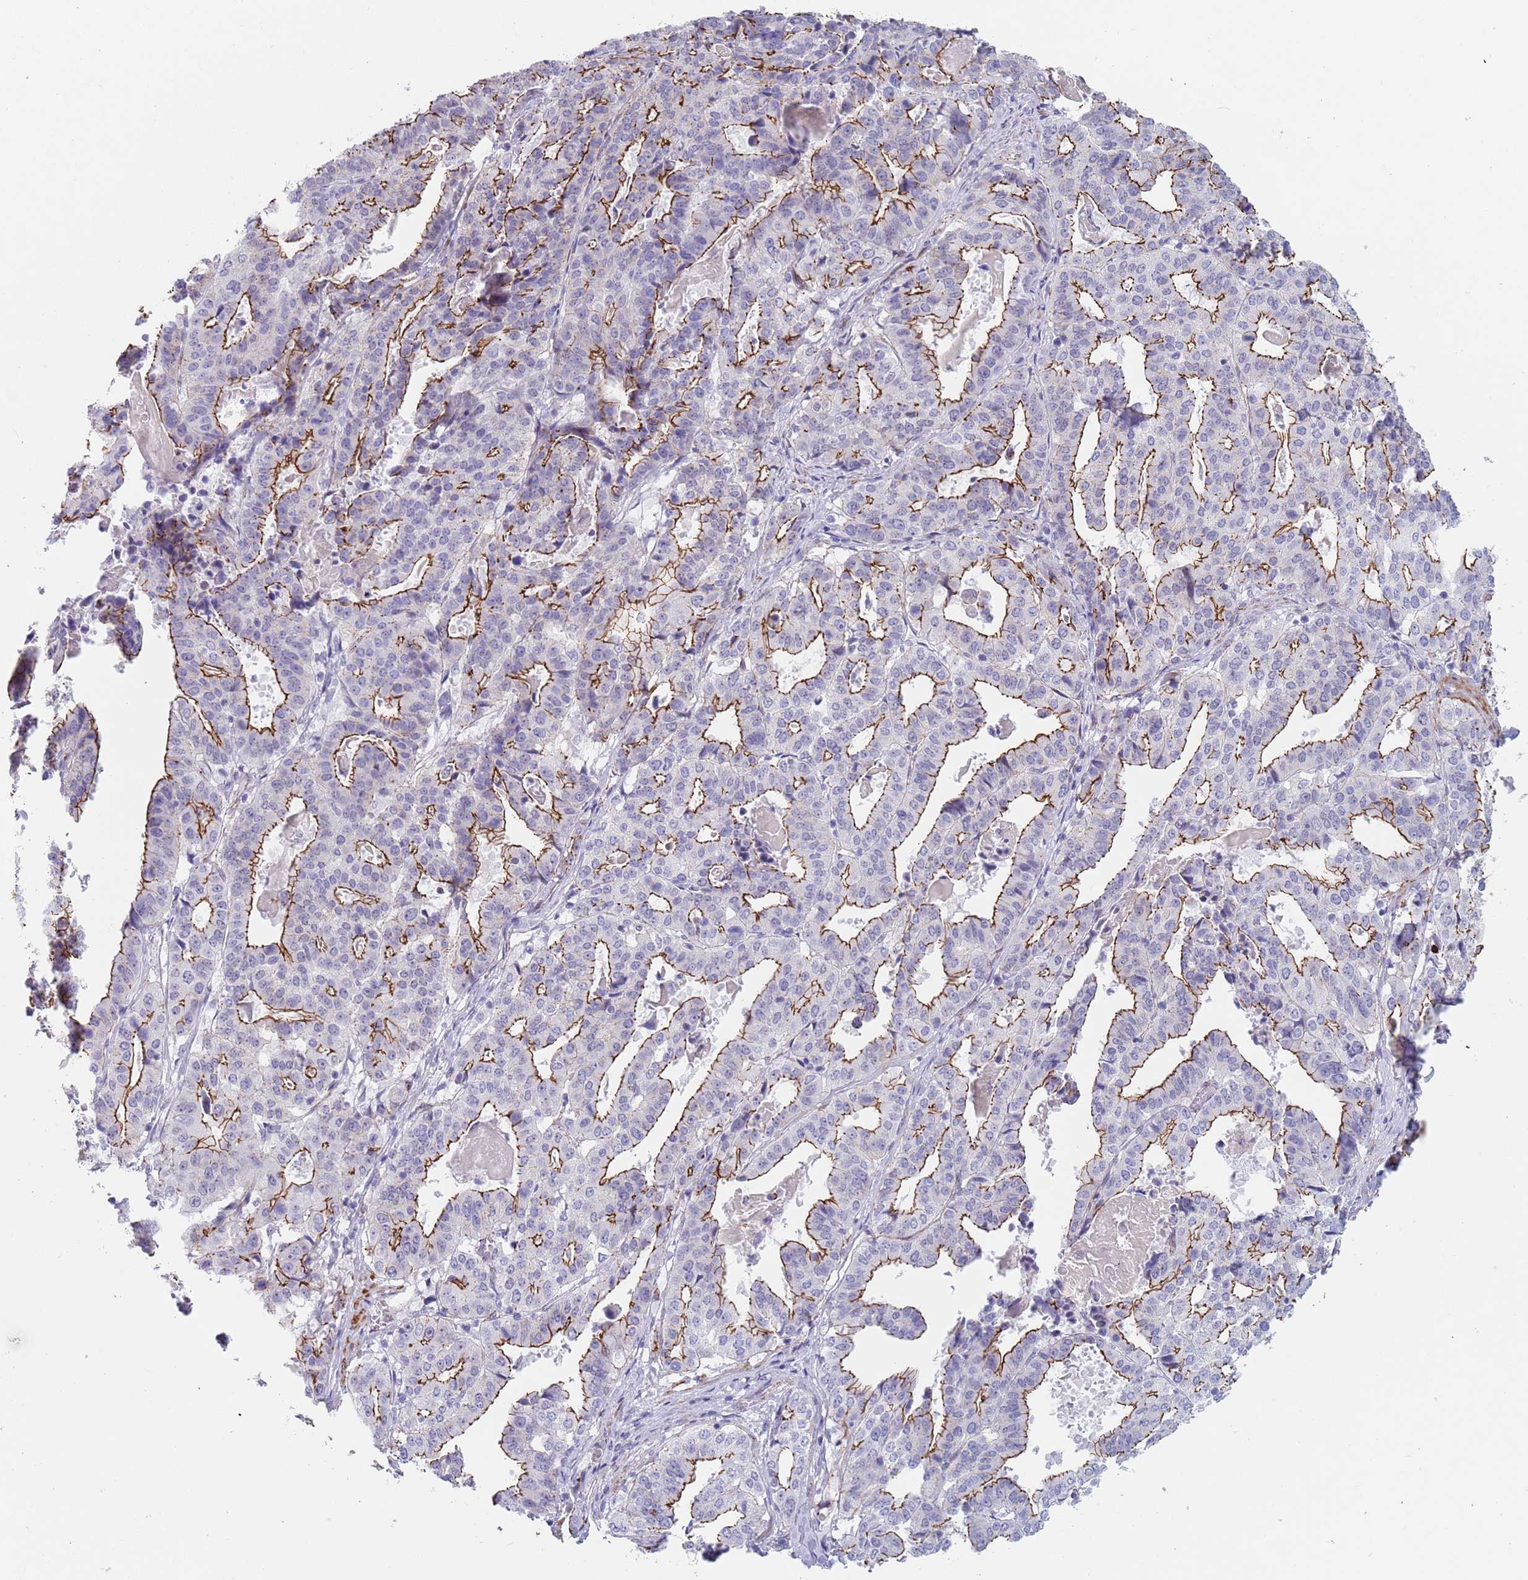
{"staining": {"intensity": "strong", "quantity": ">75%", "location": "cytoplasmic/membranous"}, "tissue": "stomach cancer", "cell_type": "Tumor cells", "image_type": "cancer", "snomed": [{"axis": "morphology", "description": "Adenocarcinoma, NOS"}, {"axis": "topography", "description": "Stomach"}], "caption": "A high-resolution micrograph shows immunohistochemistry (IHC) staining of stomach adenocarcinoma, which displays strong cytoplasmic/membranous positivity in about >75% of tumor cells.", "gene": "OR5A2", "patient": {"sex": "male", "age": 48}}